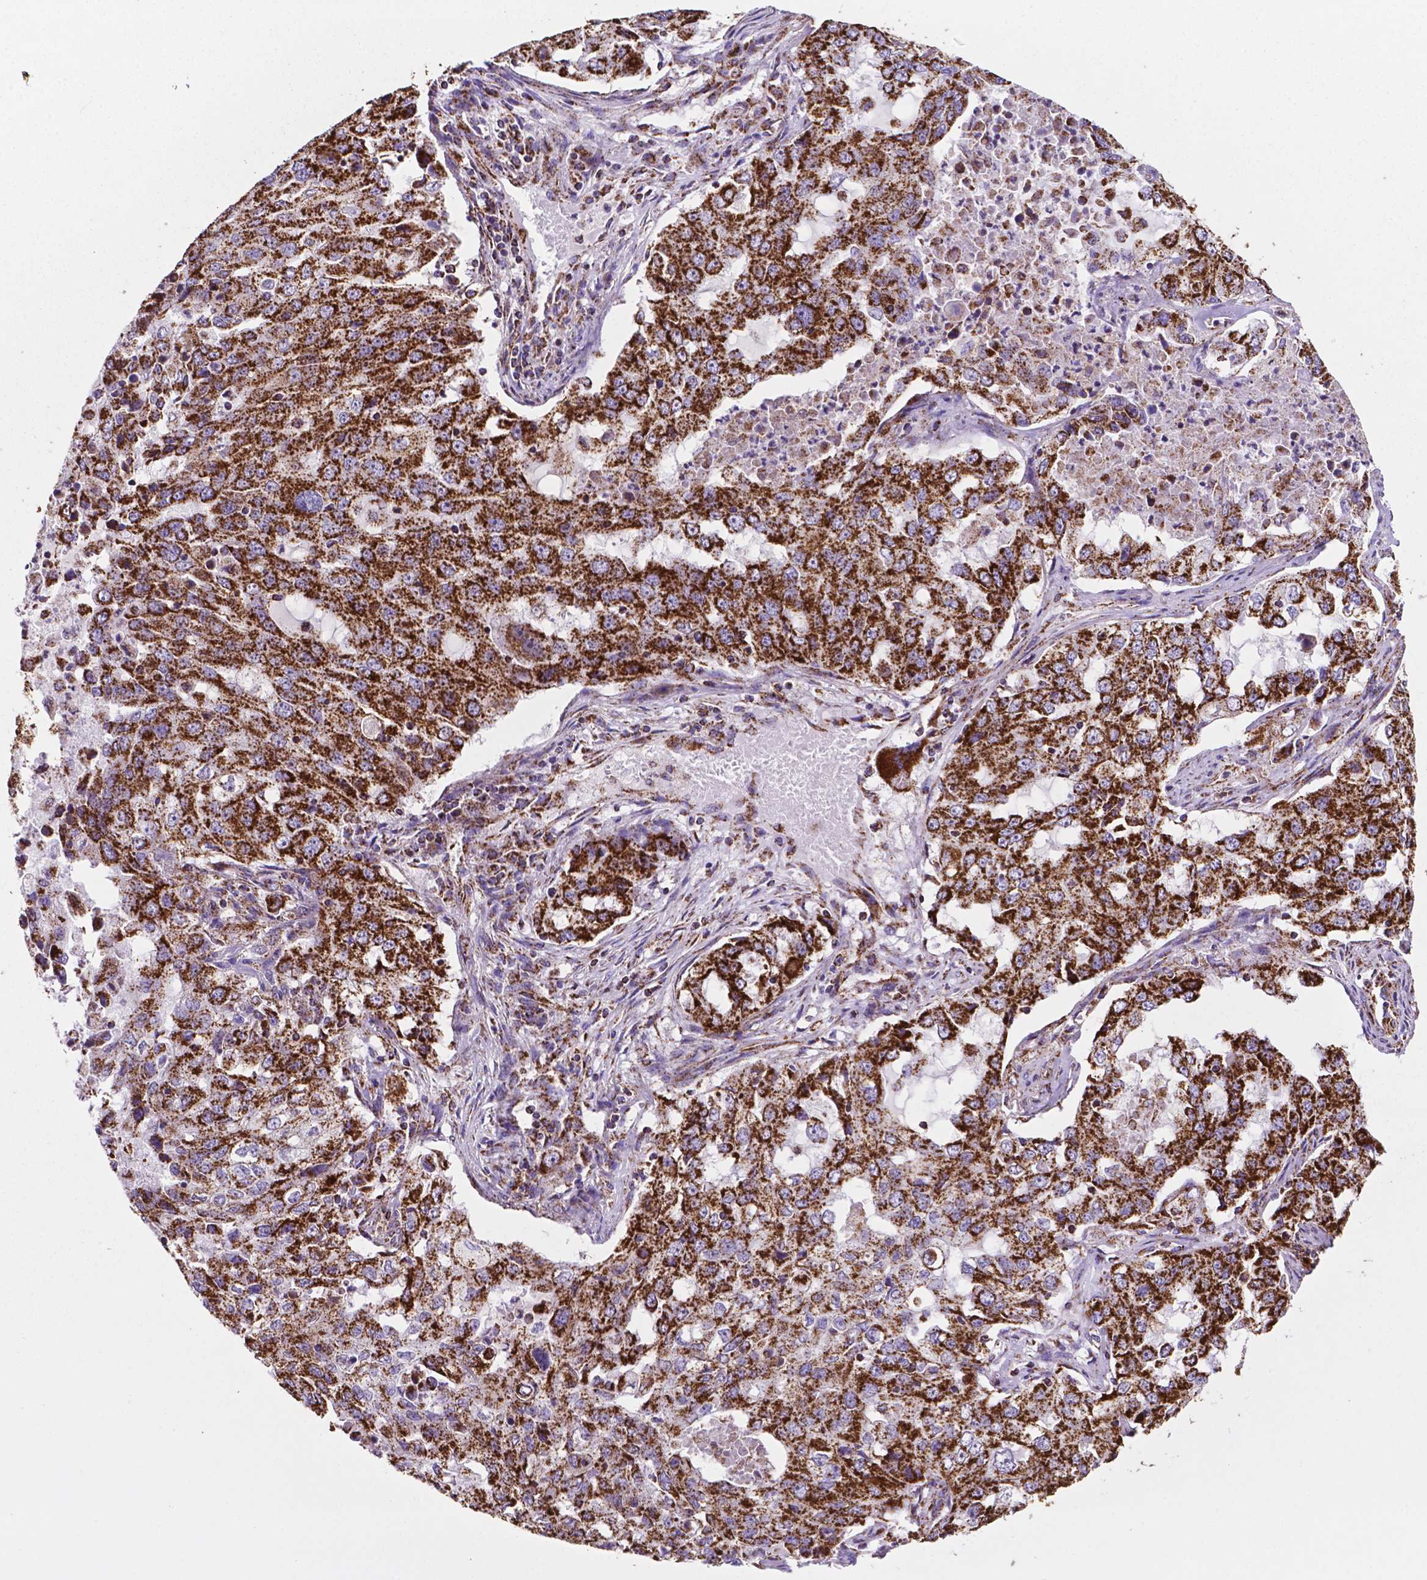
{"staining": {"intensity": "strong", "quantity": ">75%", "location": "cytoplasmic/membranous"}, "tissue": "lung cancer", "cell_type": "Tumor cells", "image_type": "cancer", "snomed": [{"axis": "morphology", "description": "Adenocarcinoma, NOS"}, {"axis": "topography", "description": "Lung"}], "caption": "The photomicrograph displays a brown stain indicating the presence of a protein in the cytoplasmic/membranous of tumor cells in lung cancer (adenocarcinoma).", "gene": "HSPD1", "patient": {"sex": "female", "age": 61}}